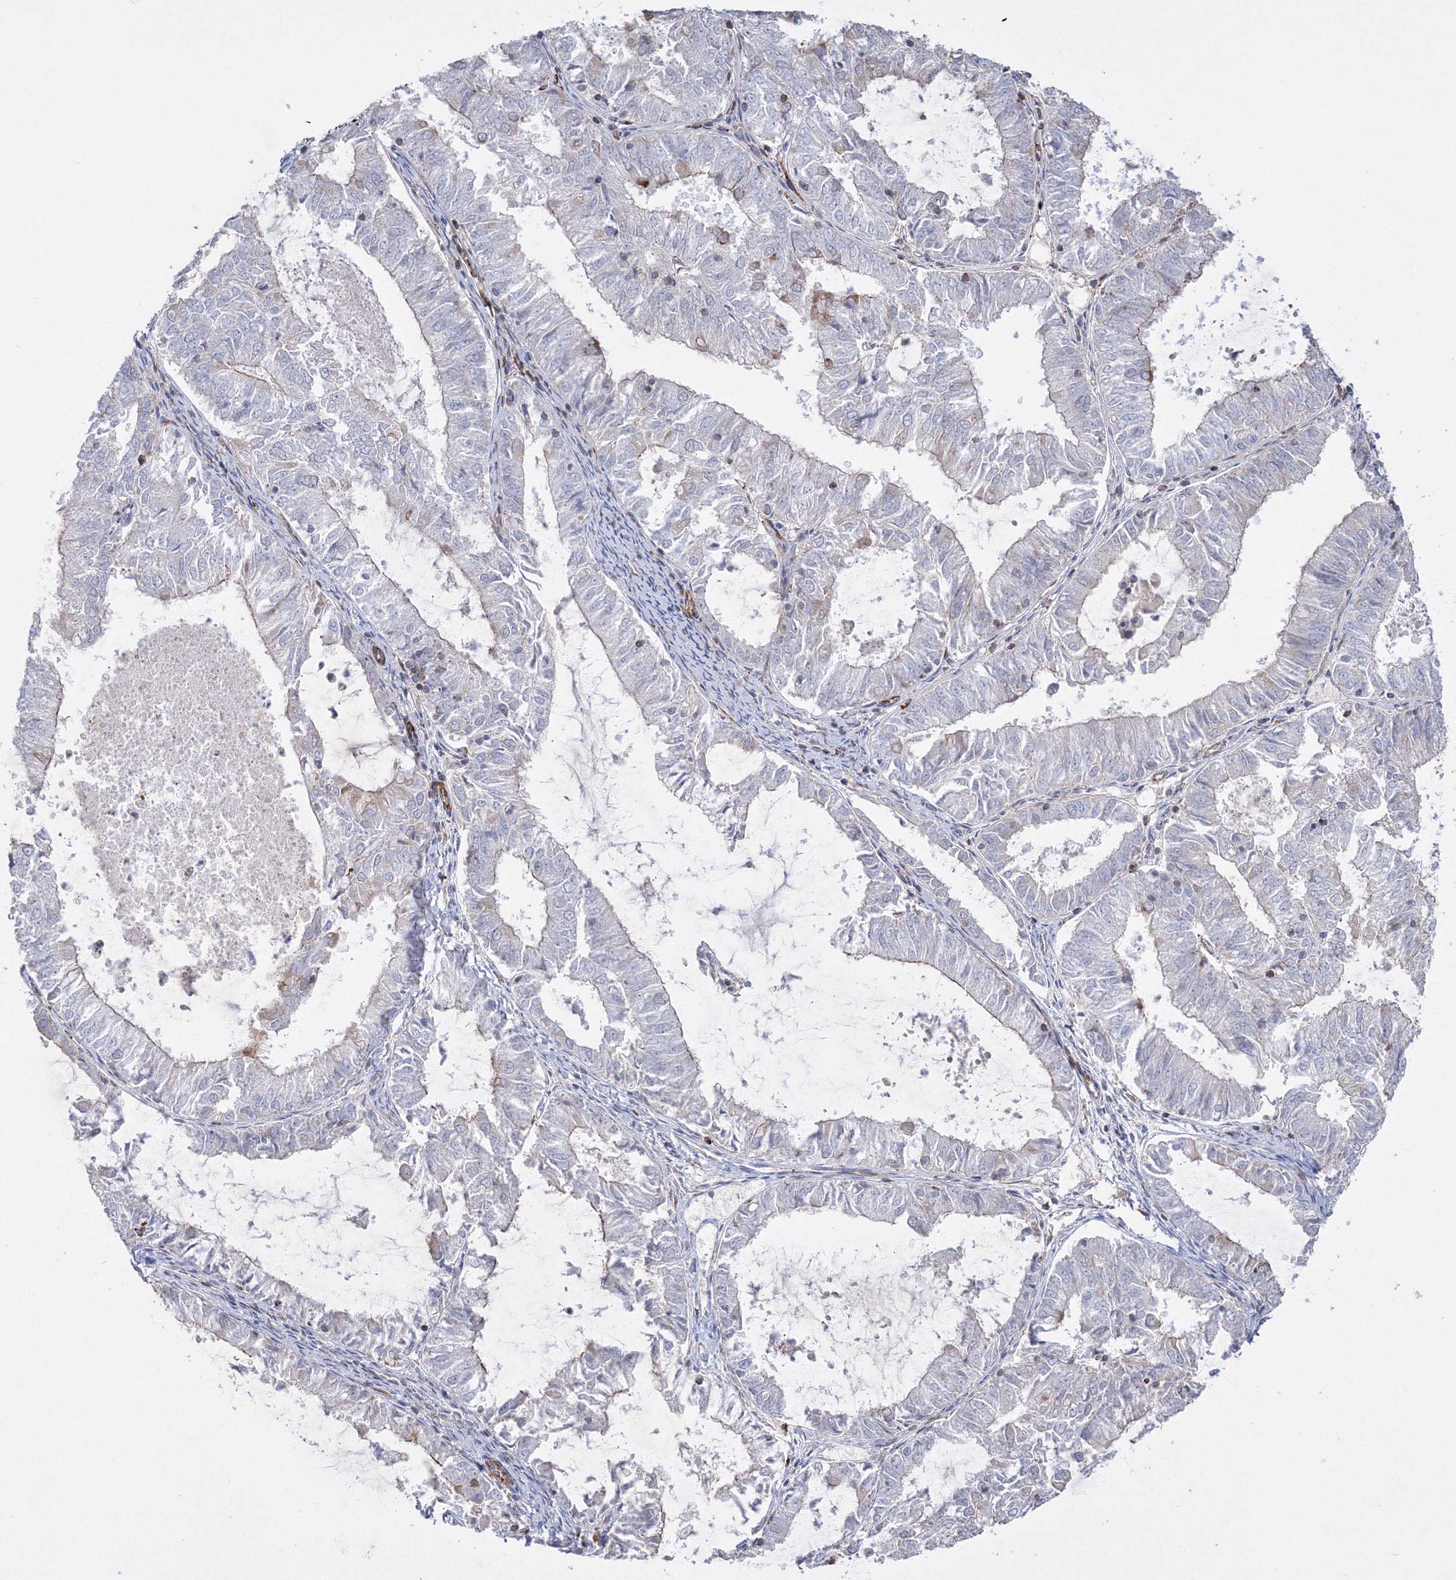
{"staining": {"intensity": "negative", "quantity": "none", "location": "none"}, "tissue": "endometrial cancer", "cell_type": "Tumor cells", "image_type": "cancer", "snomed": [{"axis": "morphology", "description": "Adenocarcinoma, NOS"}, {"axis": "topography", "description": "Endometrium"}], "caption": "An immunohistochemistry image of endometrial adenocarcinoma is shown. There is no staining in tumor cells of endometrial adenocarcinoma.", "gene": "GPR82", "patient": {"sex": "female", "age": 57}}